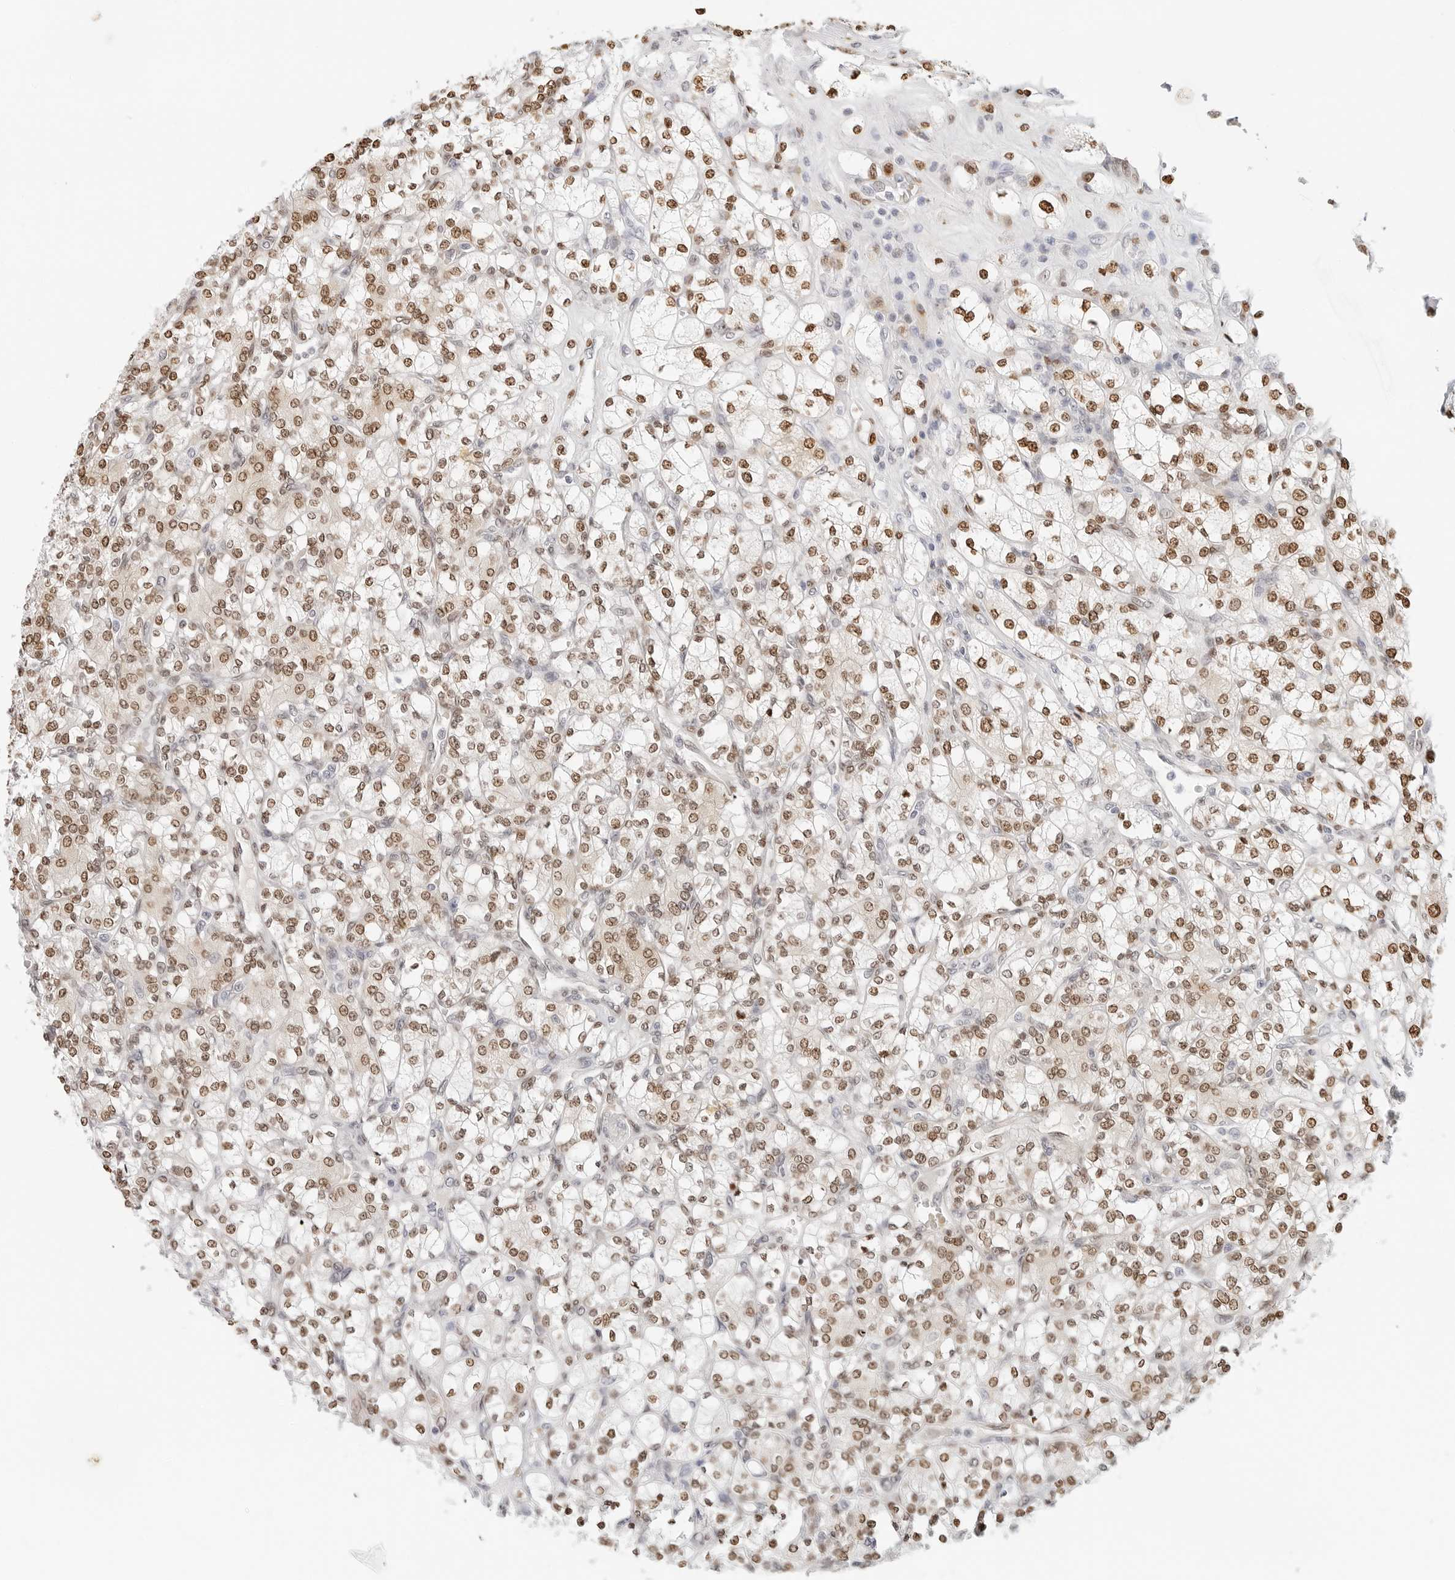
{"staining": {"intensity": "moderate", "quantity": ">75%", "location": "nuclear"}, "tissue": "renal cancer", "cell_type": "Tumor cells", "image_type": "cancer", "snomed": [{"axis": "morphology", "description": "Adenocarcinoma, NOS"}, {"axis": "topography", "description": "Kidney"}], "caption": "This is a photomicrograph of immunohistochemistry (IHC) staining of adenocarcinoma (renal), which shows moderate expression in the nuclear of tumor cells.", "gene": "SPIDR", "patient": {"sex": "male", "age": 77}}